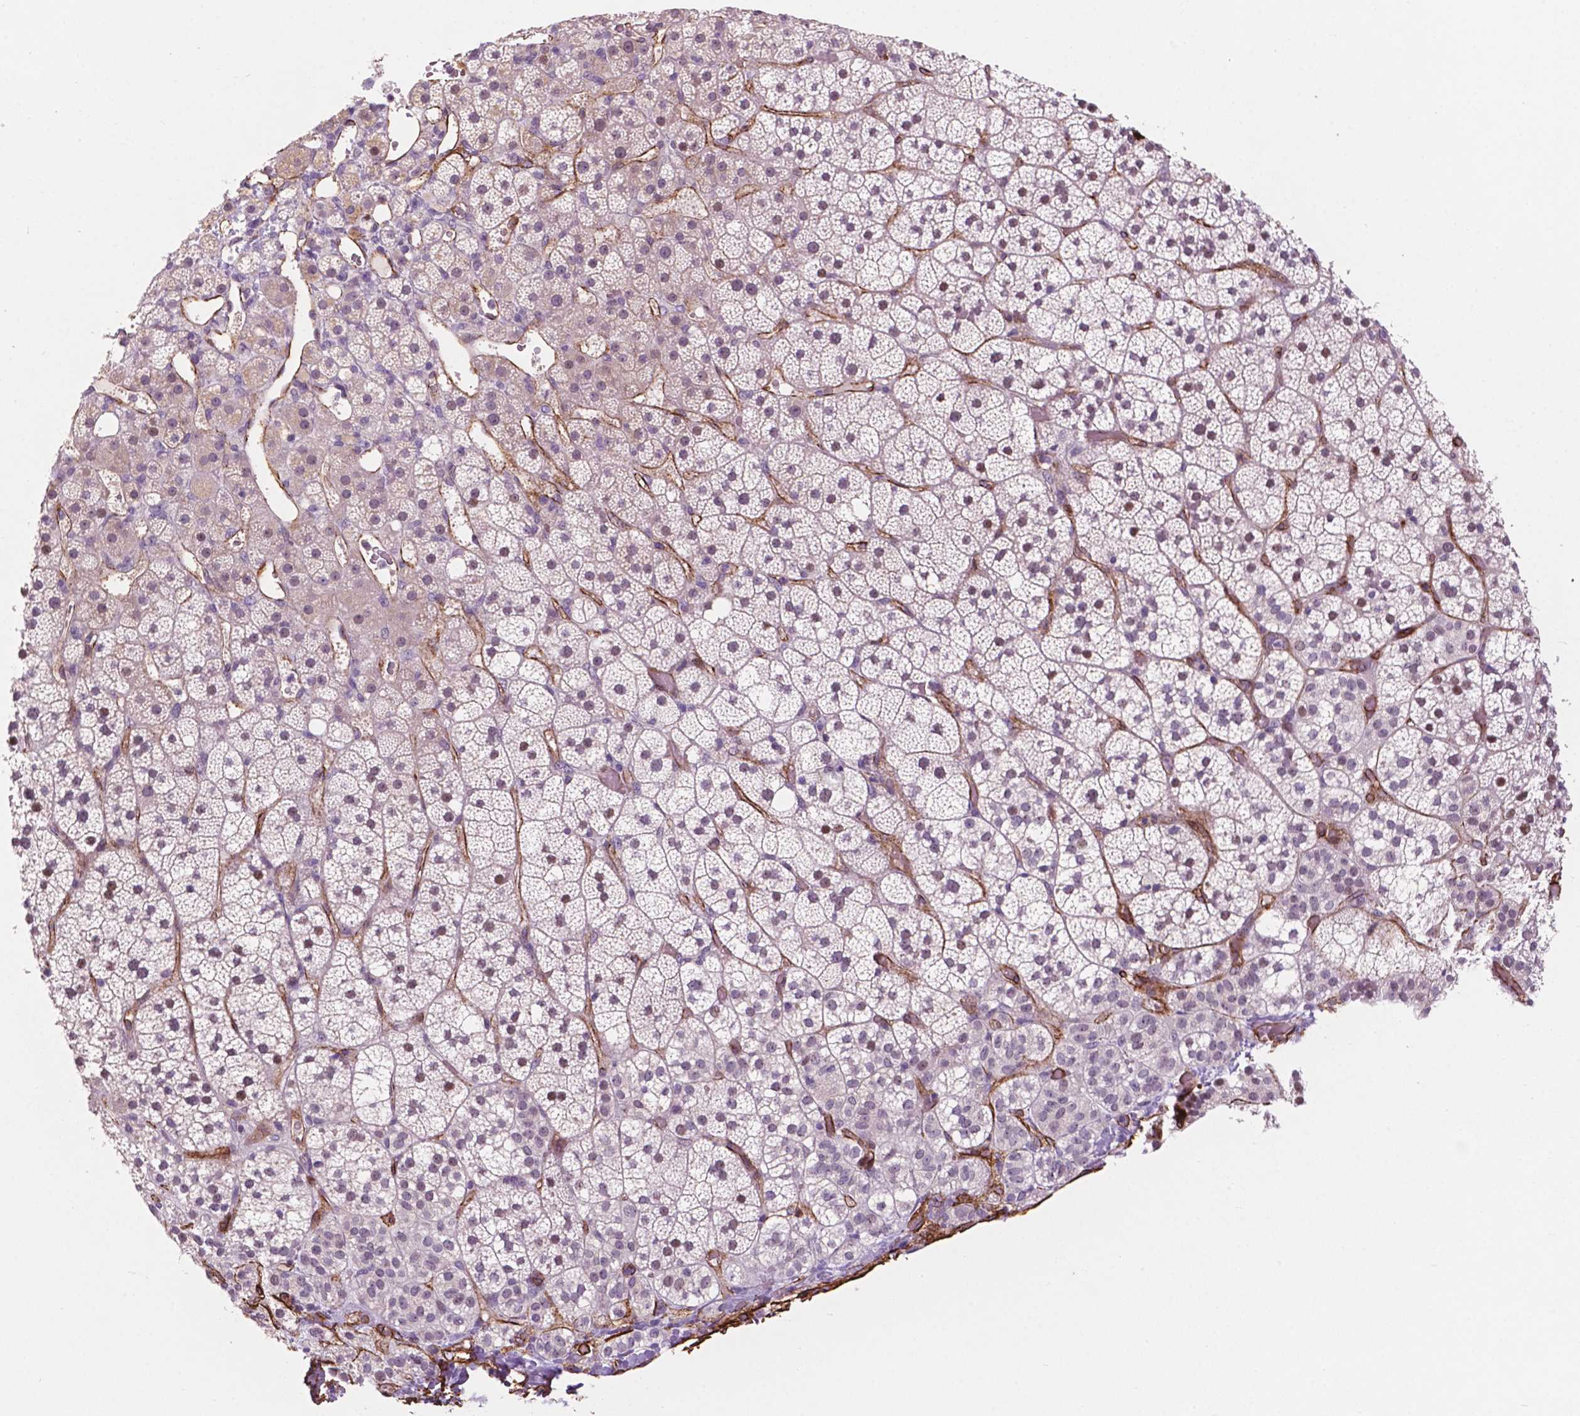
{"staining": {"intensity": "moderate", "quantity": "<25%", "location": "nuclear"}, "tissue": "adrenal gland", "cell_type": "Glandular cells", "image_type": "normal", "snomed": [{"axis": "morphology", "description": "Normal tissue, NOS"}, {"axis": "topography", "description": "Adrenal gland"}], "caption": "The histopathology image reveals immunohistochemical staining of unremarkable adrenal gland. There is moderate nuclear expression is seen in about <25% of glandular cells.", "gene": "EGFL8", "patient": {"sex": "male", "age": 53}}